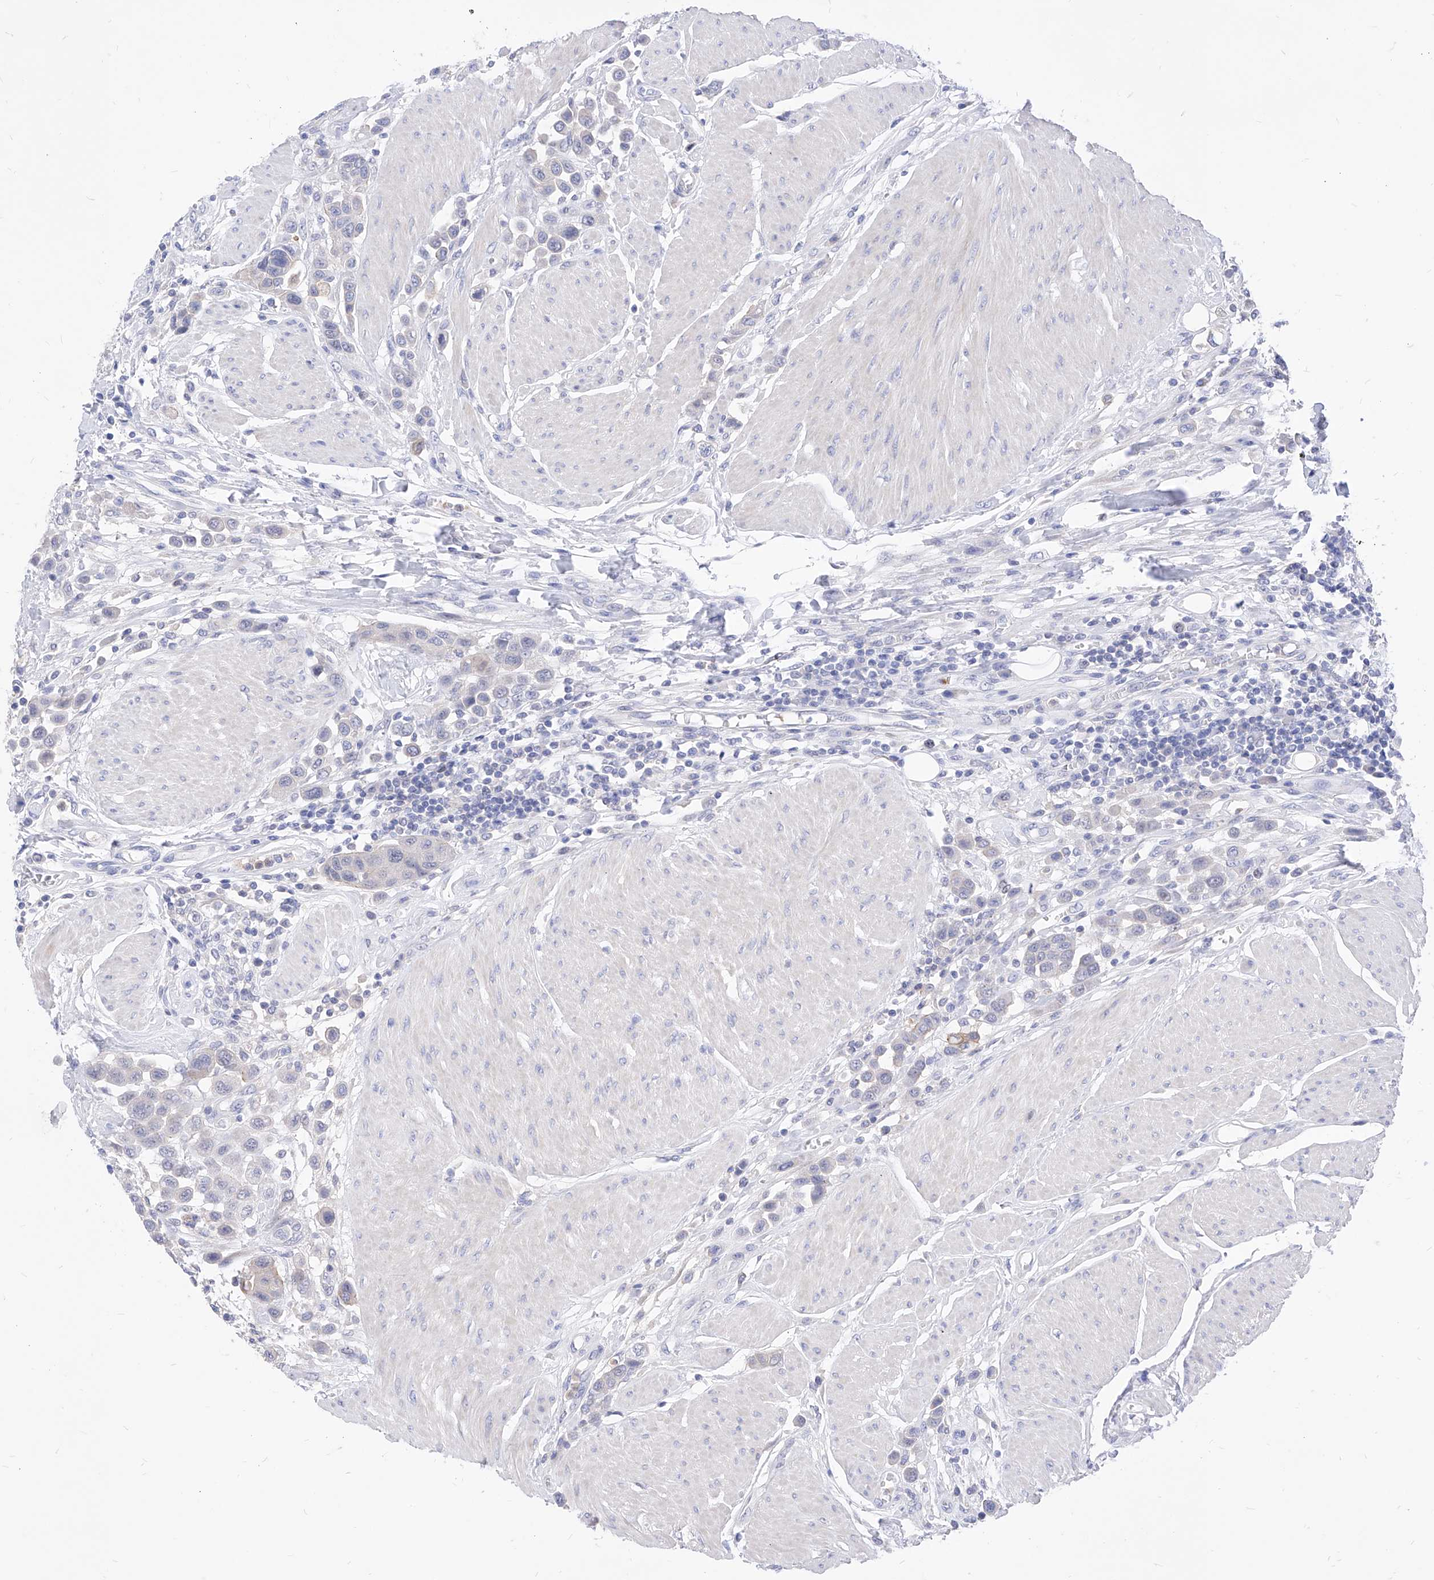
{"staining": {"intensity": "negative", "quantity": "none", "location": "none"}, "tissue": "urothelial cancer", "cell_type": "Tumor cells", "image_type": "cancer", "snomed": [{"axis": "morphology", "description": "Urothelial carcinoma, High grade"}, {"axis": "topography", "description": "Urinary bladder"}], "caption": "Tumor cells are negative for protein expression in human urothelial cancer.", "gene": "VAX1", "patient": {"sex": "male", "age": 50}}